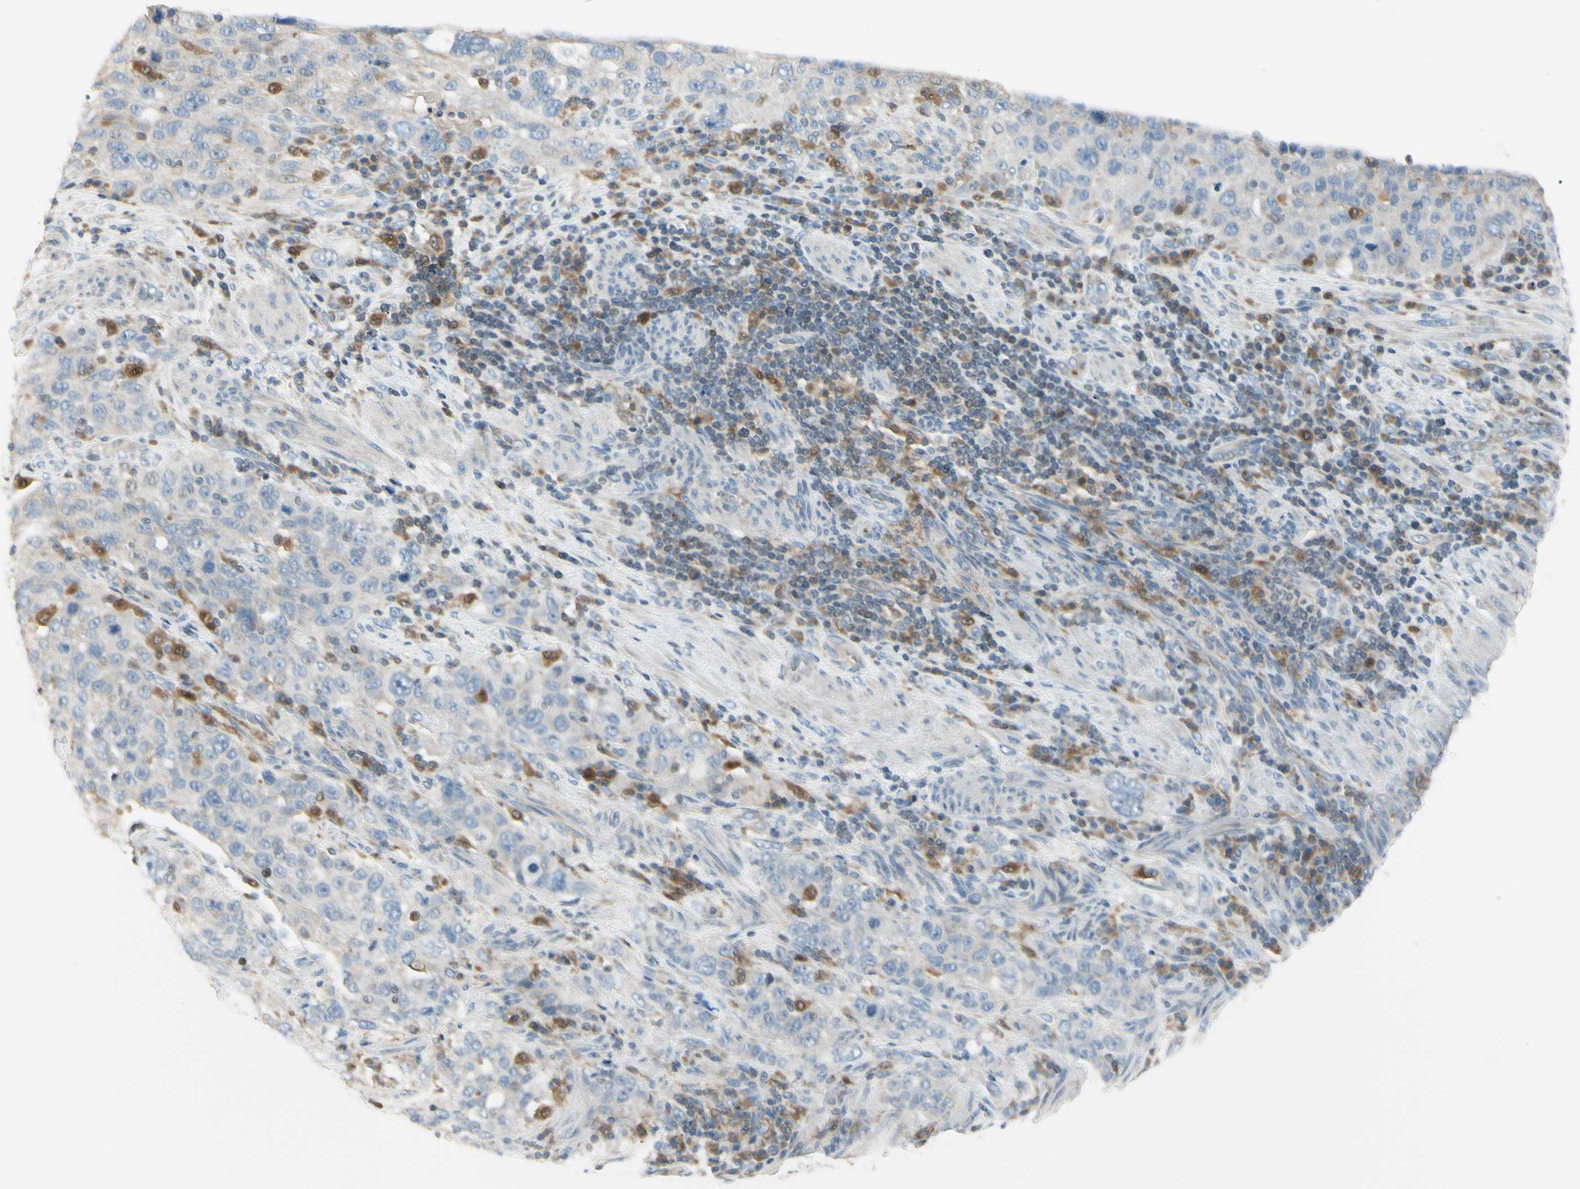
{"staining": {"intensity": "weak", "quantity": ">75%", "location": "cytoplasmic/membranous"}, "tissue": "stomach cancer", "cell_type": "Tumor cells", "image_type": "cancer", "snomed": [{"axis": "morphology", "description": "Normal tissue, NOS"}, {"axis": "morphology", "description": "Adenocarcinoma, NOS"}, {"axis": "topography", "description": "Stomach"}], "caption": "IHC staining of stomach cancer (adenocarcinoma), which reveals low levels of weak cytoplasmic/membranous expression in about >75% of tumor cells indicating weak cytoplasmic/membranous protein expression. The staining was performed using DAB (brown) for protein detection and nuclei were counterstained in hematoxylin (blue).", "gene": "CYRIB", "patient": {"sex": "male", "age": 48}}